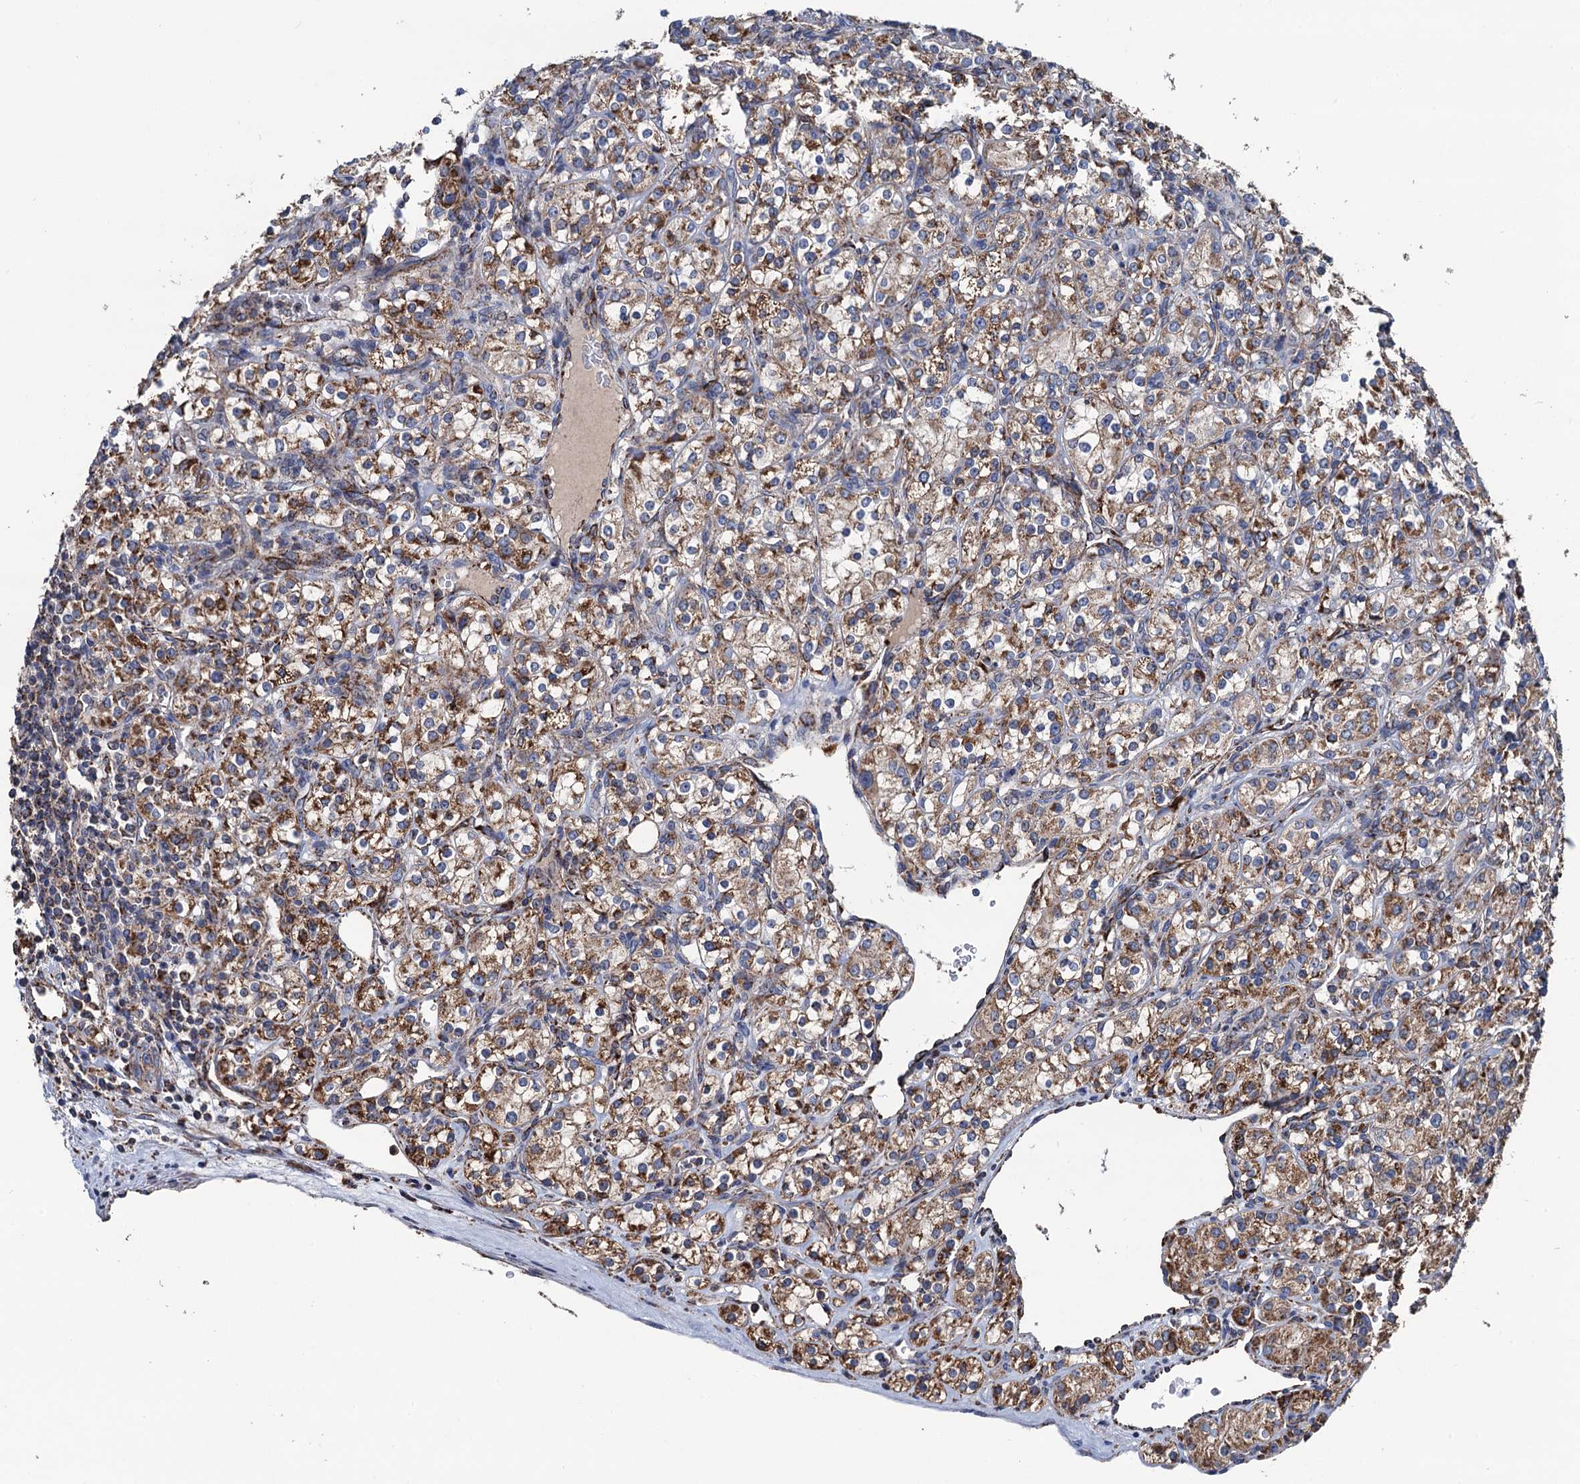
{"staining": {"intensity": "moderate", "quantity": ">75%", "location": "cytoplasmic/membranous"}, "tissue": "renal cancer", "cell_type": "Tumor cells", "image_type": "cancer", "snomed": [{"axis": "morphology", "description": "Adenocarcinoma, NOS"}, {"axis": "topography", "description": "Kidney"}], "caption": "Renal adenocarcinoma tissue displays moderate cytoplasmic/membranous positivity in approximately >75% of tumor cells, visualized by immunohistochemistry.", "gene": "DGLUCY", "patient": {"sex": "male", "age": 77}}